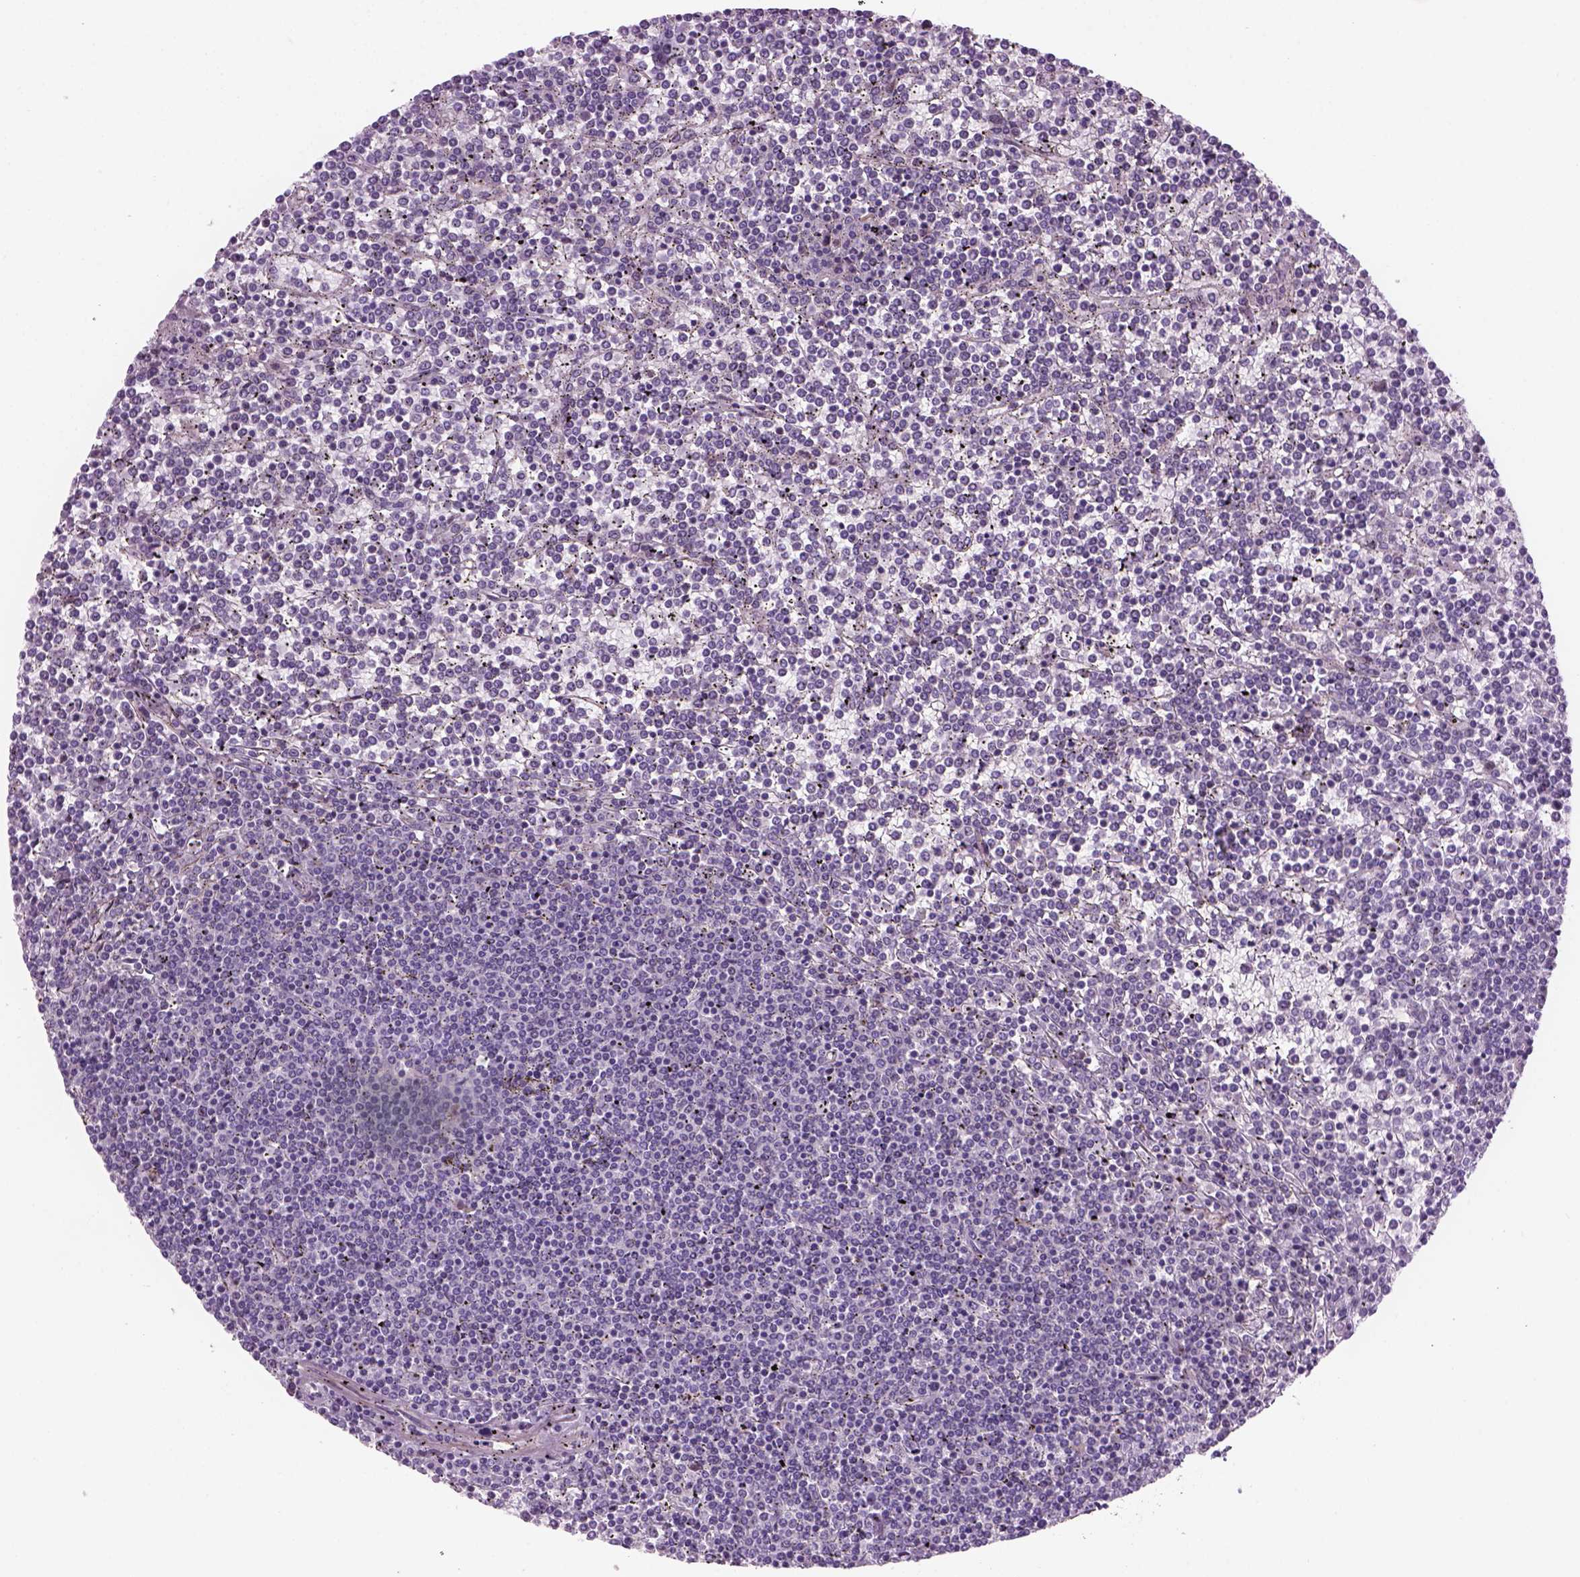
{"staining": {"intensity": "negative", "quantity": "none", "location": "none"}, "tissue": "lymphoma", "cell_type": "Tumor cells", "image_type": "cancer", "snomed": [{"axis": "morphology", "description": "Malignant lymphoma, non-Hodgkin's type, Low grade"}, {"axis": "topography", "description": "Spleen"}], "caption": "High power microscopy photomicrograph of an IHC histopathology image of low-grade malignant lymphoma, non-Hodgkin's type, revealing no significant staining in tumor cells.", "gene": "RRS1", "patient": {"sex": "female", "age": 19}}